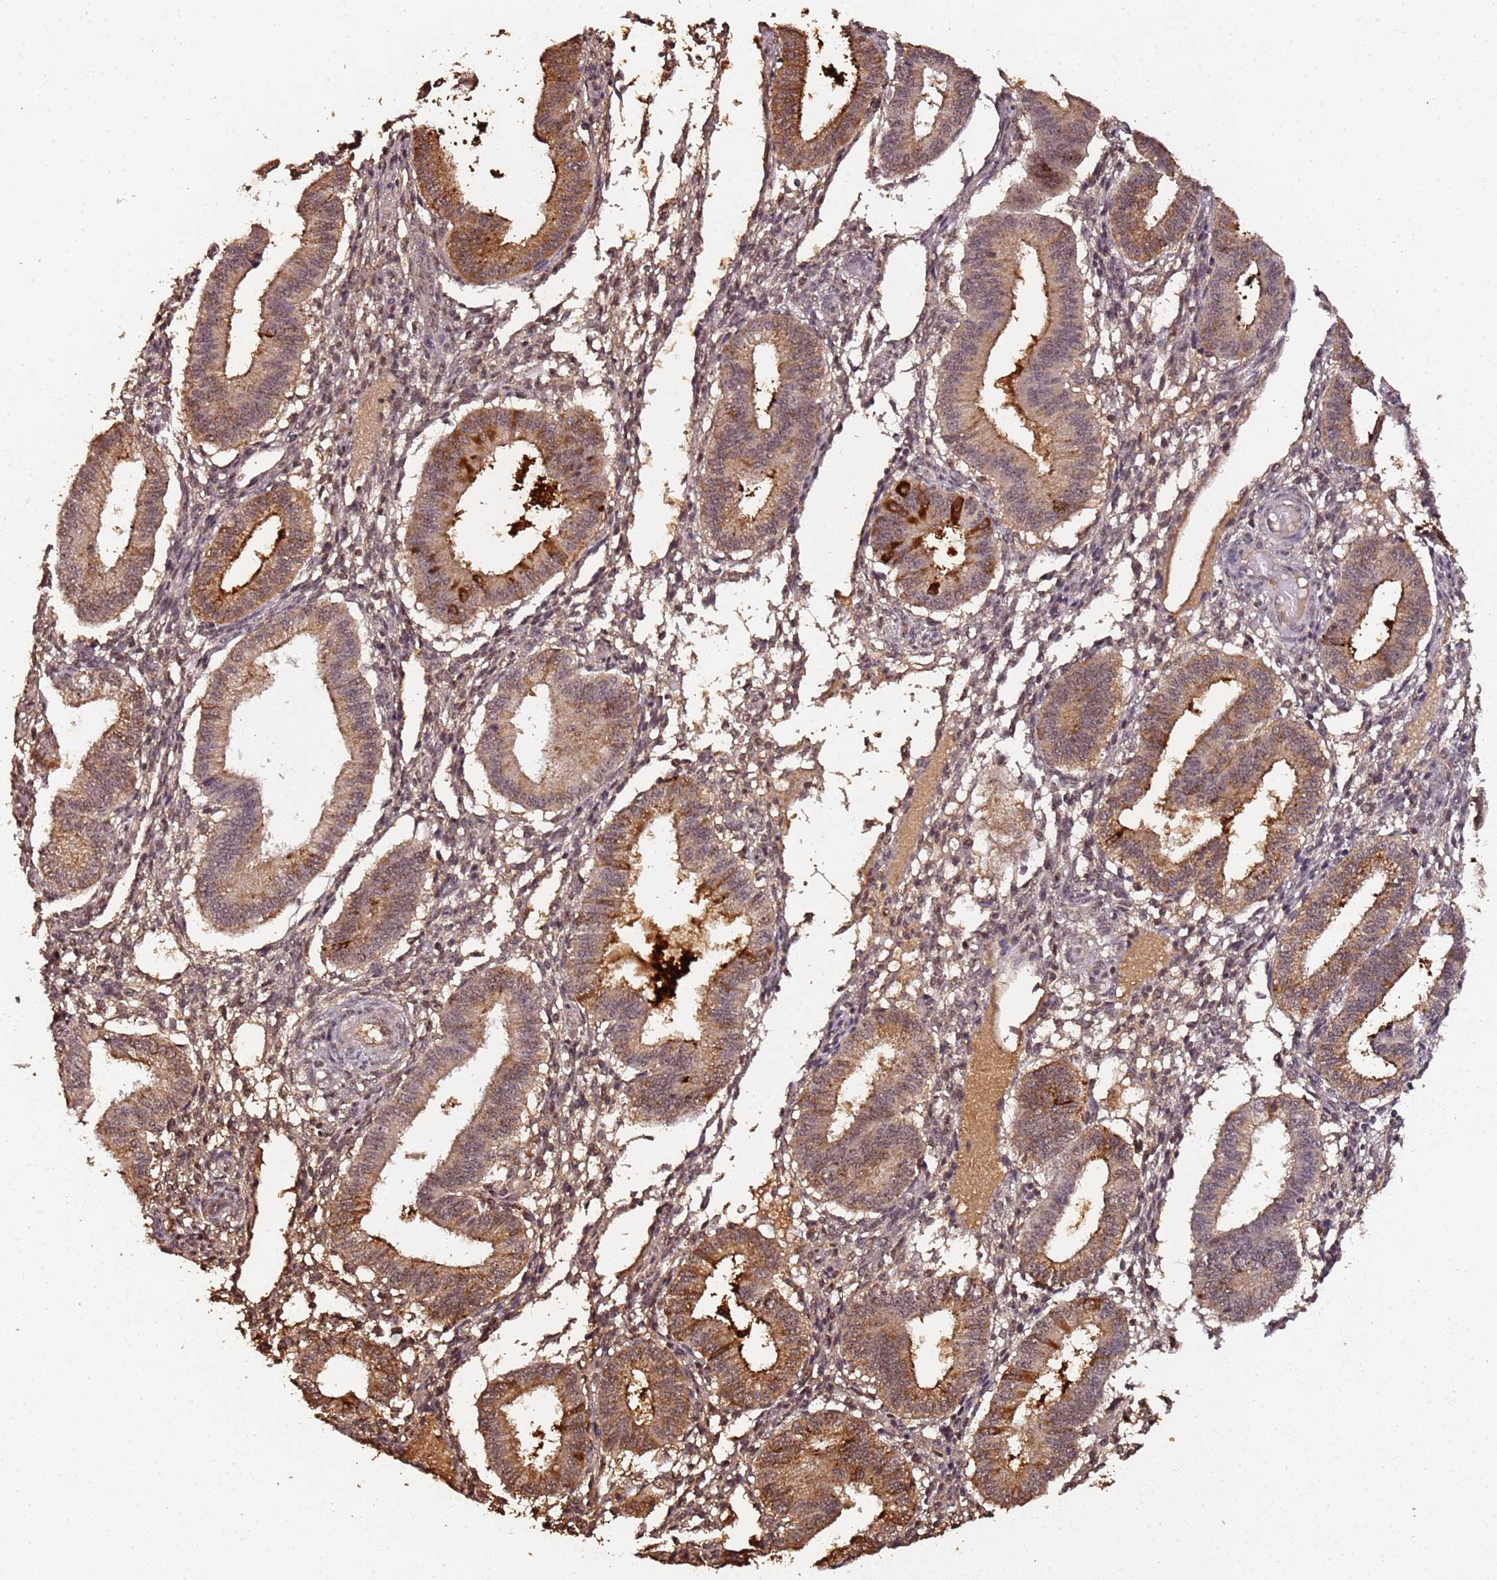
{"staining": {"intensity": "moderate", "quantity": ">75%", "location": "cytoplasmic/membranous,nuclear"}, "tissue": "endometrium", "cell_type": "Cells in endometrial stroma", "image_type": "normal", "snomed": [{"axis": "morphology", "description": "Normal tissue, NOS"}, {"axis": "topography", "description": "Endometrium"}], "caption": "Immunohistochemical staining of benign endometrium exhibits medium levels of moderate cytoplasmic/membranous,nuclear positivity in approximately >75% of cells in endometrial stroma. The staining was performed using DAB (3,3'-diaminobenzidine), with brown indicating positive protein expression. Nuclei are stained blue with hematoxylin.", "gene": "COL1A2", "patient": {"sex": "female", "age": 39}}